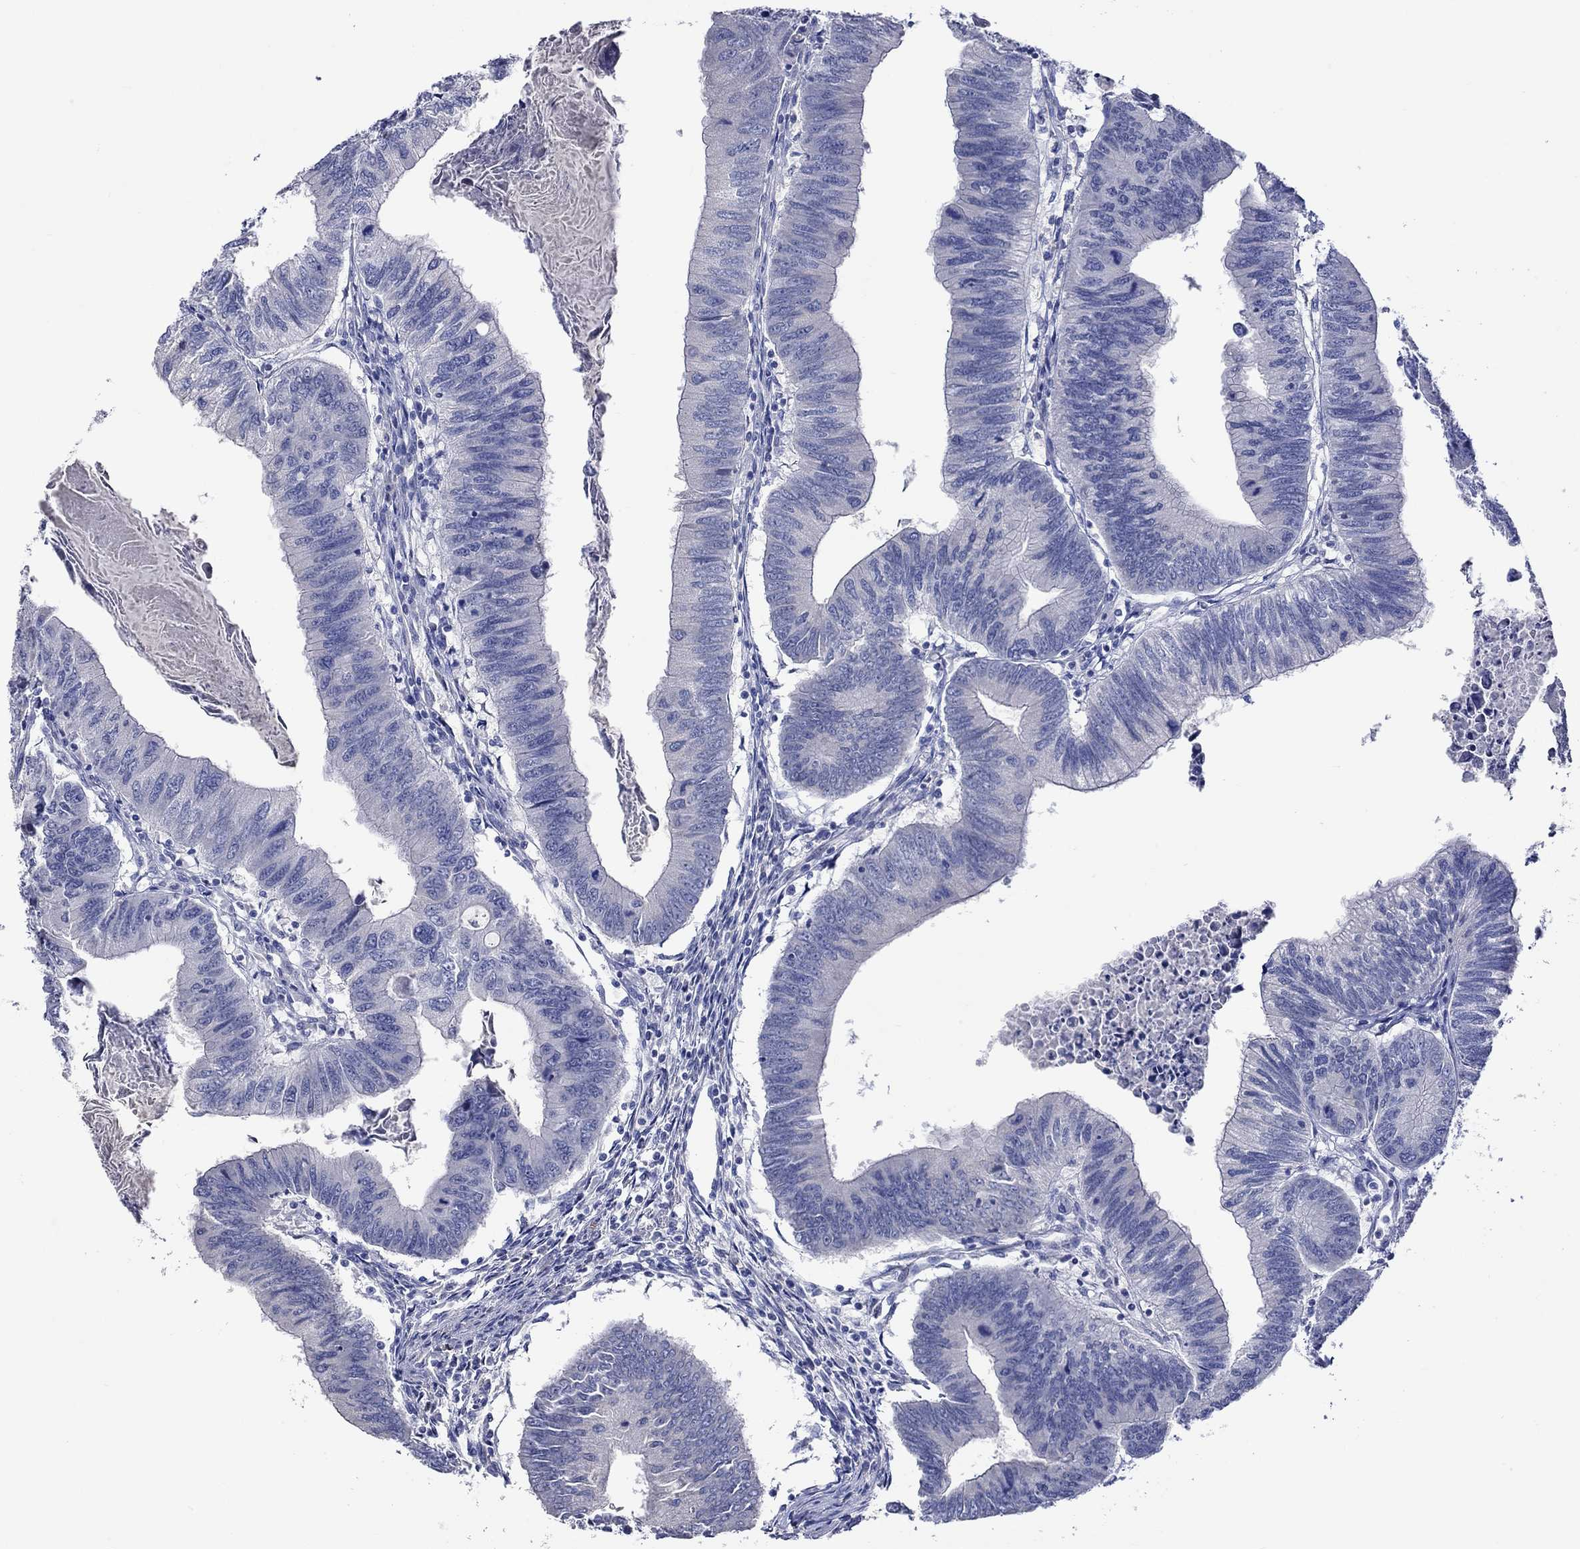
{"staining": {"intensity": "negative", "quantity": "none", "location": "none"}, "tissue": "colorectal cancer", "cell_type": "Tumor cells", "image_type": "cancer", "snomed": [{"axis": "morphology", "description": "Adenocarcinoma, NOS"}, {"axis": "topography", "description": "Colon"}], "caption": "A high-resolution micrograph shows immunohistochemistry (IHC) staining of colorectal cancer, which displays no significant positivity in tumor cells.", "gene": "CRYAB", "patient": {"sex": "male", "age": 53}}